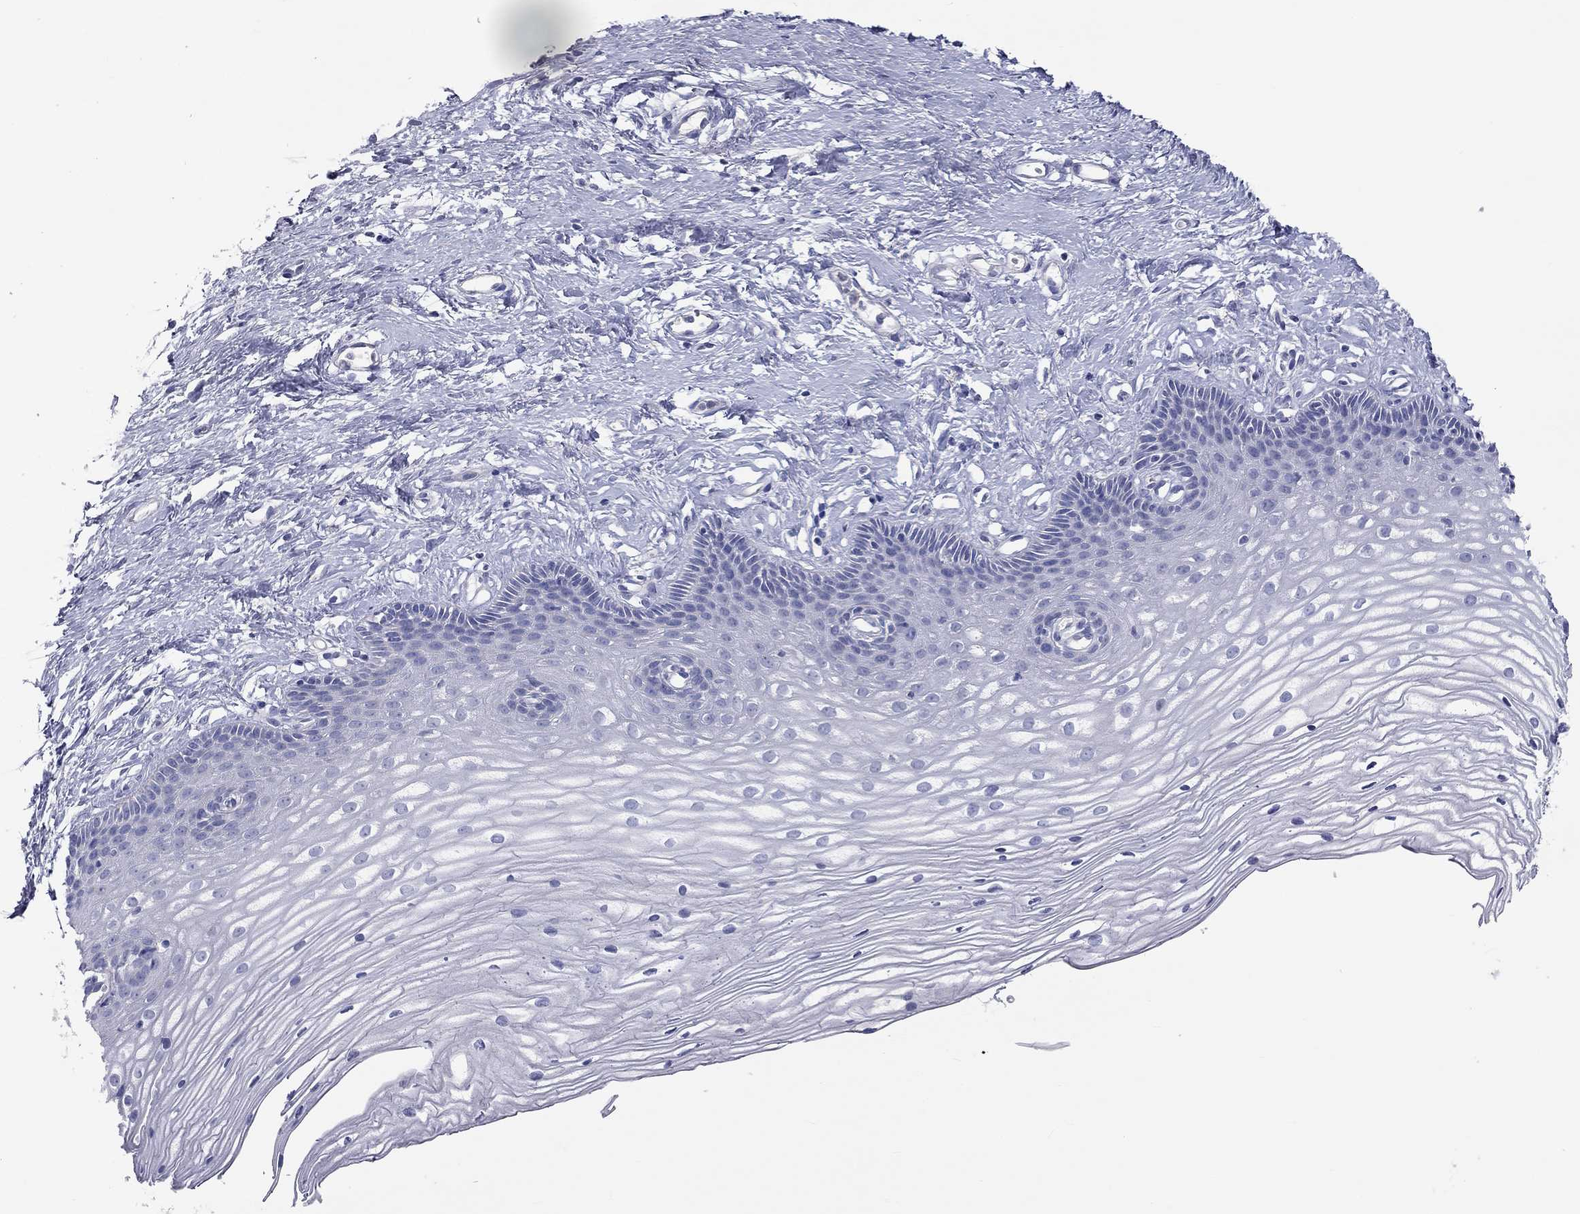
{"staining": {"intensity": "negative", "quantity": "none", "location": "none"}, "tissue": "cervix", "cell_type": "Glandular cells", "image_type": "normal", "snomed": [{"axis": "morphology", "description": "Normal tissue, NOS"}, {"axis": "topography", "description": "Cervix"}], "caption": "Micrograph shows no protein expression in glandular cells of unremarkable cervix. (Brightfield microscopy of DAB (3,3'-diaminobenzidine) IHC at high magnification).", "gene": "ST7L", "patient": {"sex": "female", "age": 40}}